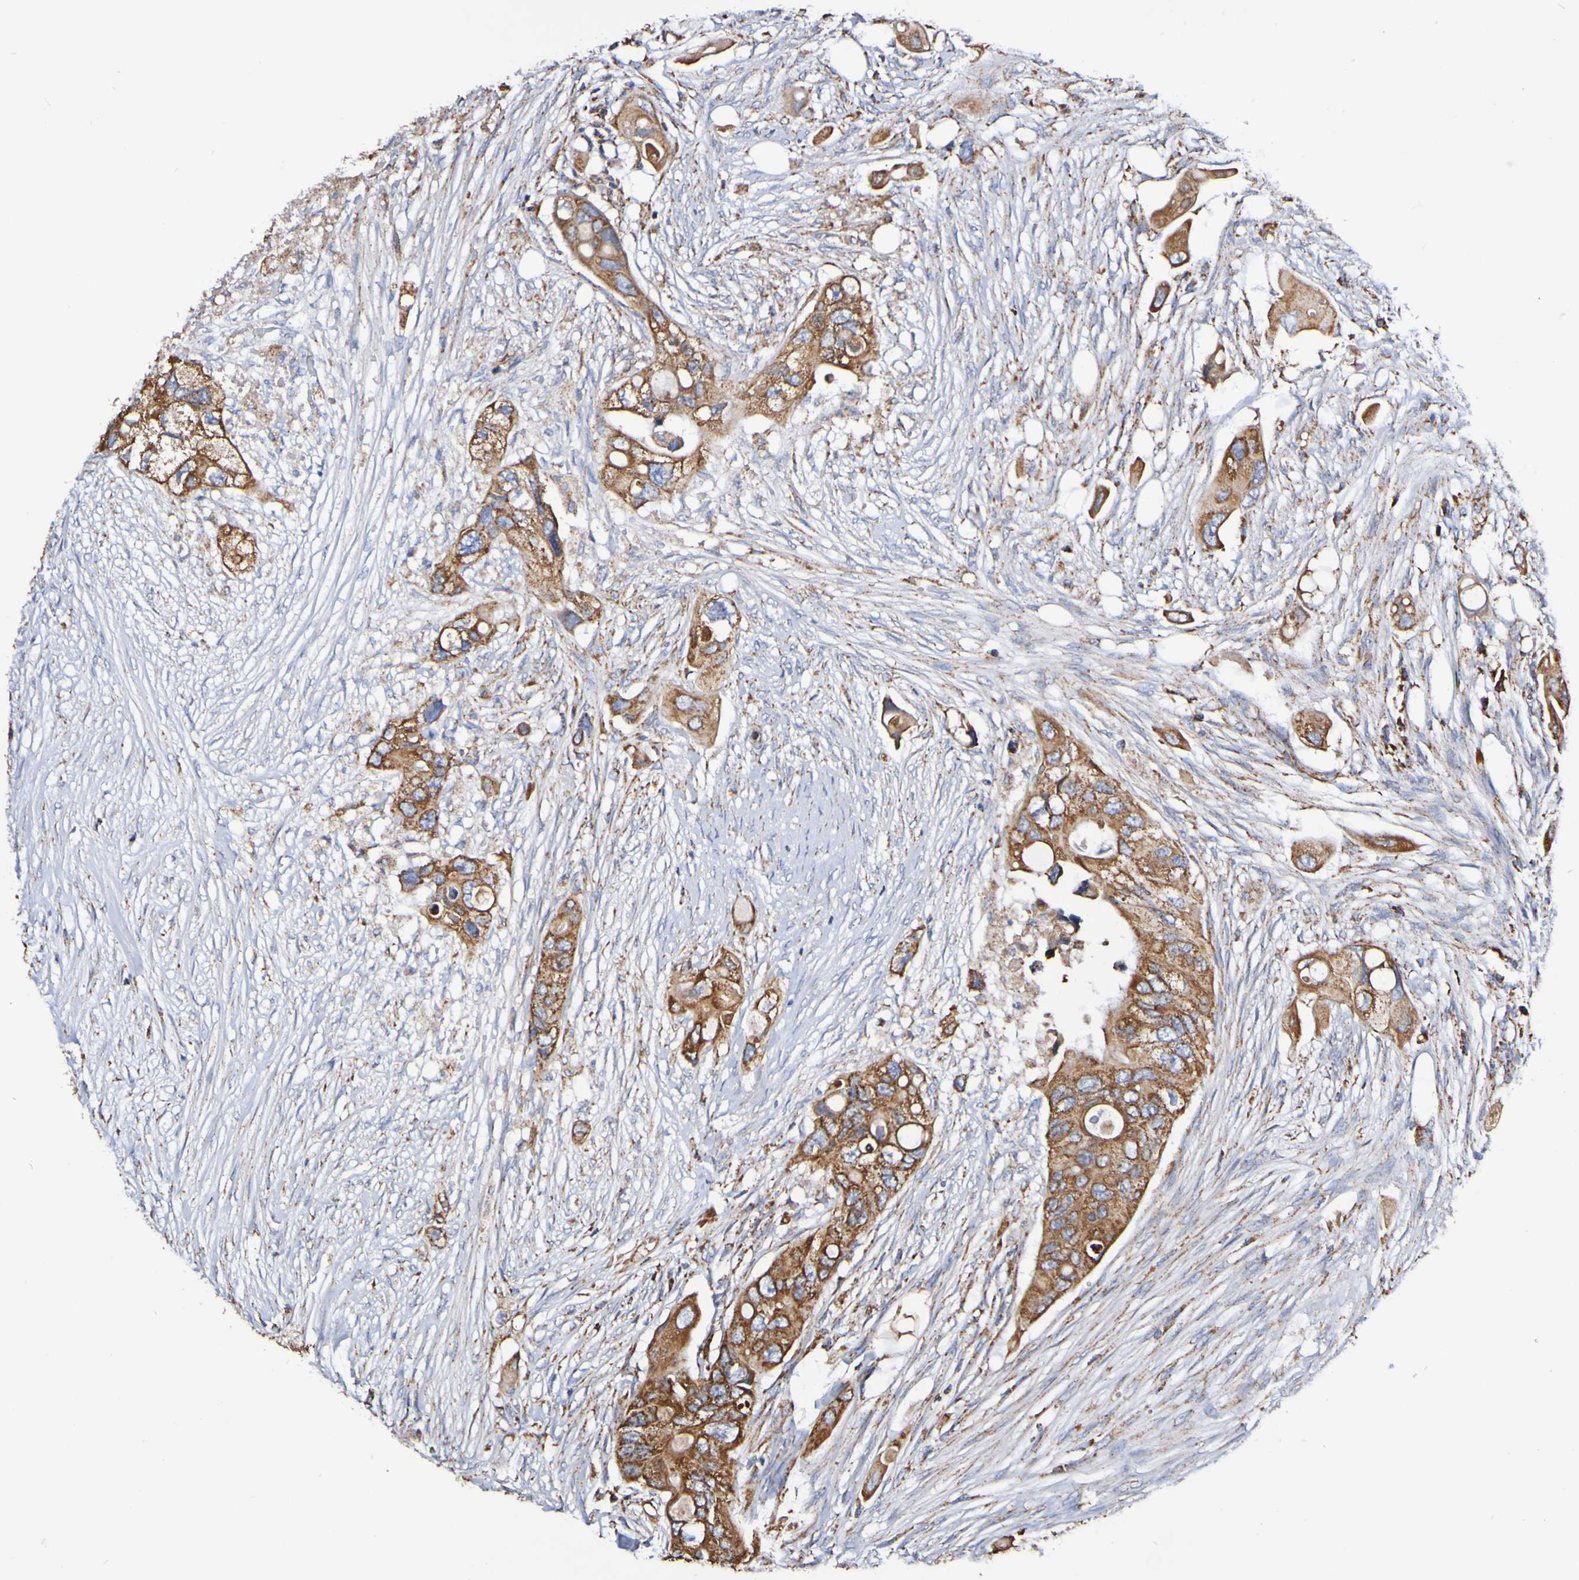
{"staining": {"intensity": "moderate", "quantity": ">75%", "location": "cytoplasmic/membranous"}, "tissue": "colorectal cancer", "cell_type": "Tumor cells", "image_type": "cancer", "snomed": [{"axis": "morphology", "description": "Adenocarcinoma, NOS"}, {"axis": "topography", "description": "Colon"}], "caption": "This image demonstrates immunohistochemistry (IHC) staining of human colorectal cancer (adenocarcinoma), with medium moderate cytoplasmic/membranous staining in approximately >75% of tumor cells.", "gene": "IL18R1", "patient": {"sex": "female", "age": 57}}